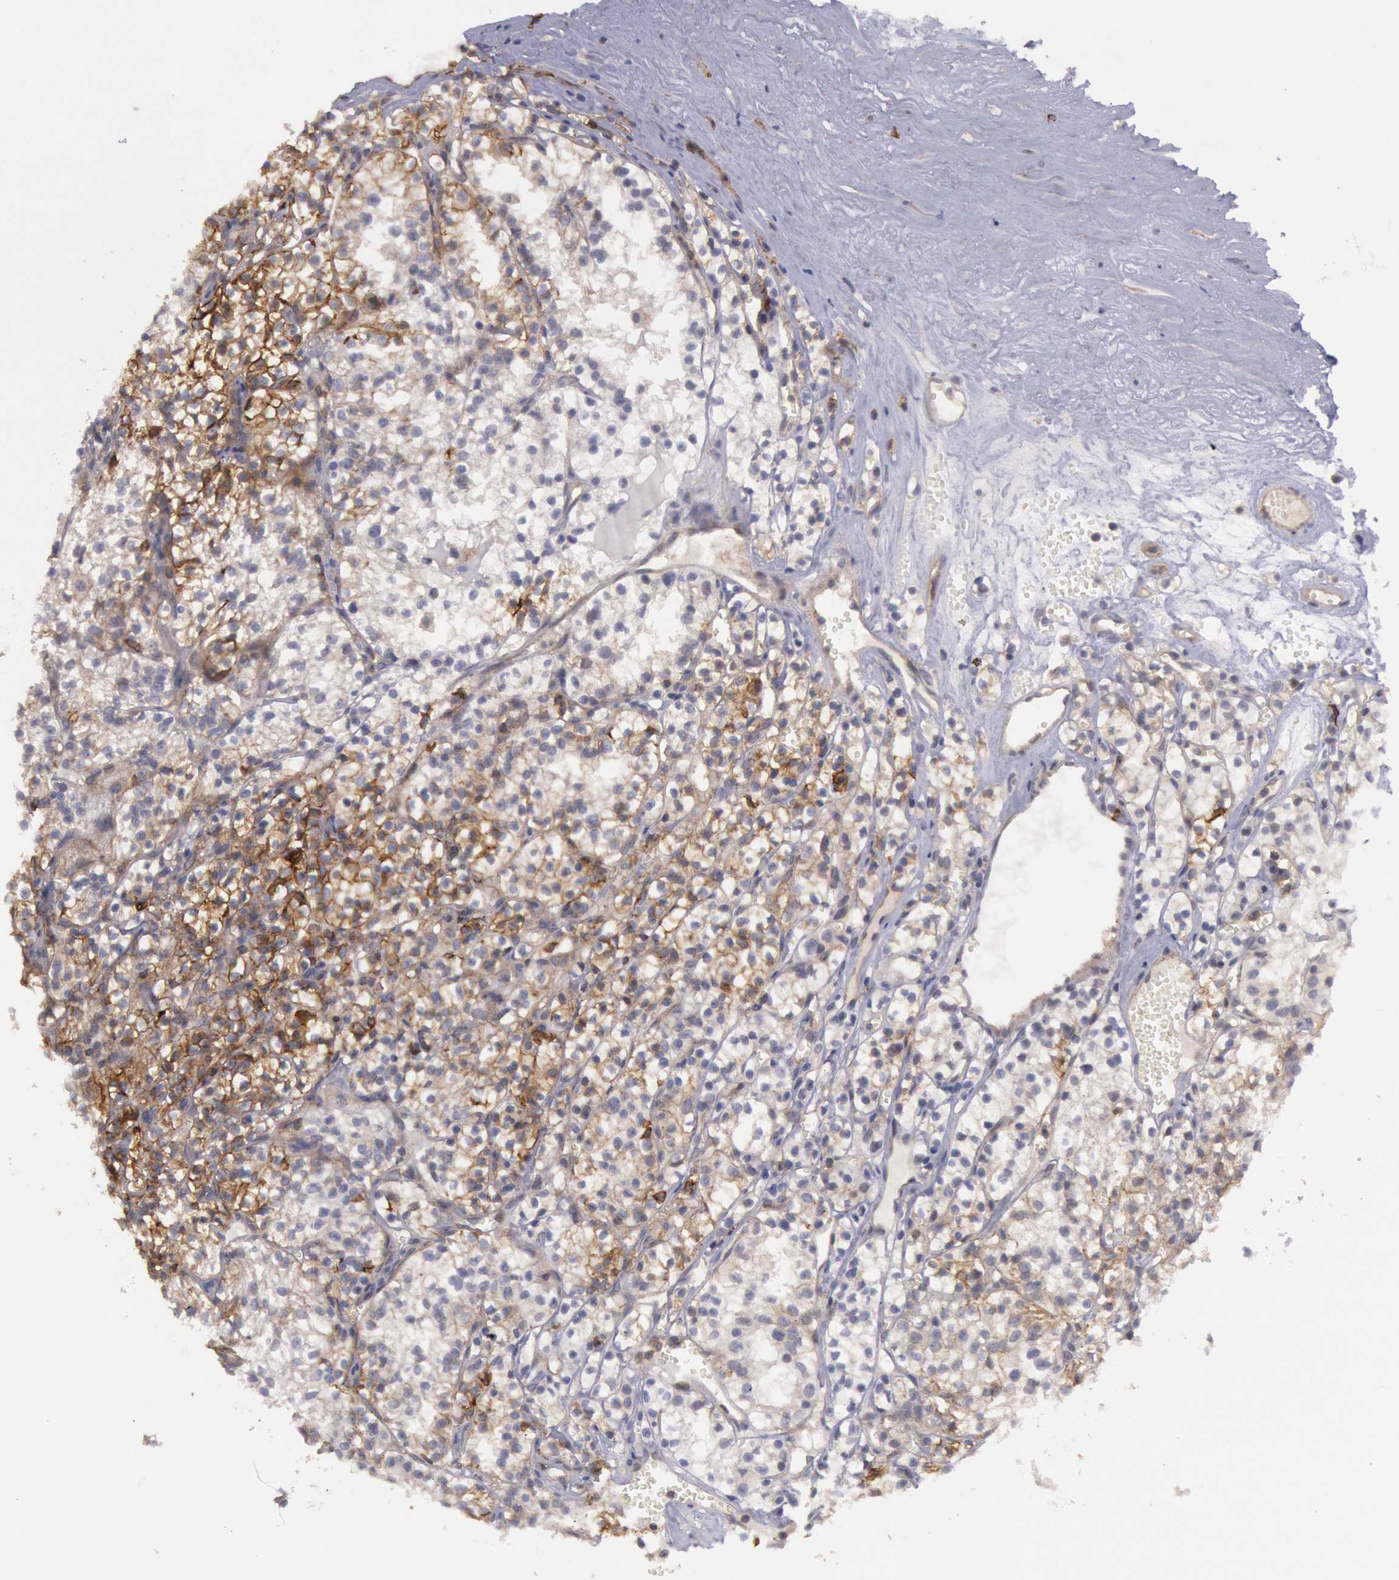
{"staining": {"intensity": "moderate", "quantity": "25%-75%", "location": "cytoplasmic/membranous"}, "tissue": "renal cancer", "cell_type": "Tumor cells", "image_type": "cancer", "snomed": [{"axis": "morphology", "description": "Adenocarcinoma, NOS"}, {"axis": "topography", "description": "Kidney"}], "caption": "High-magnification brightfield microscopy of adenocarcinoma (renal) stained with DAB (brown) and counterstained with hematoxylin (blue). tumor cells exhibit moderate cytoplasmic/membranous staining is appreciated in approximately25%-75% of cells.", "gene": "TRIB2", "patient": {"sex": "male", "age": 61}}